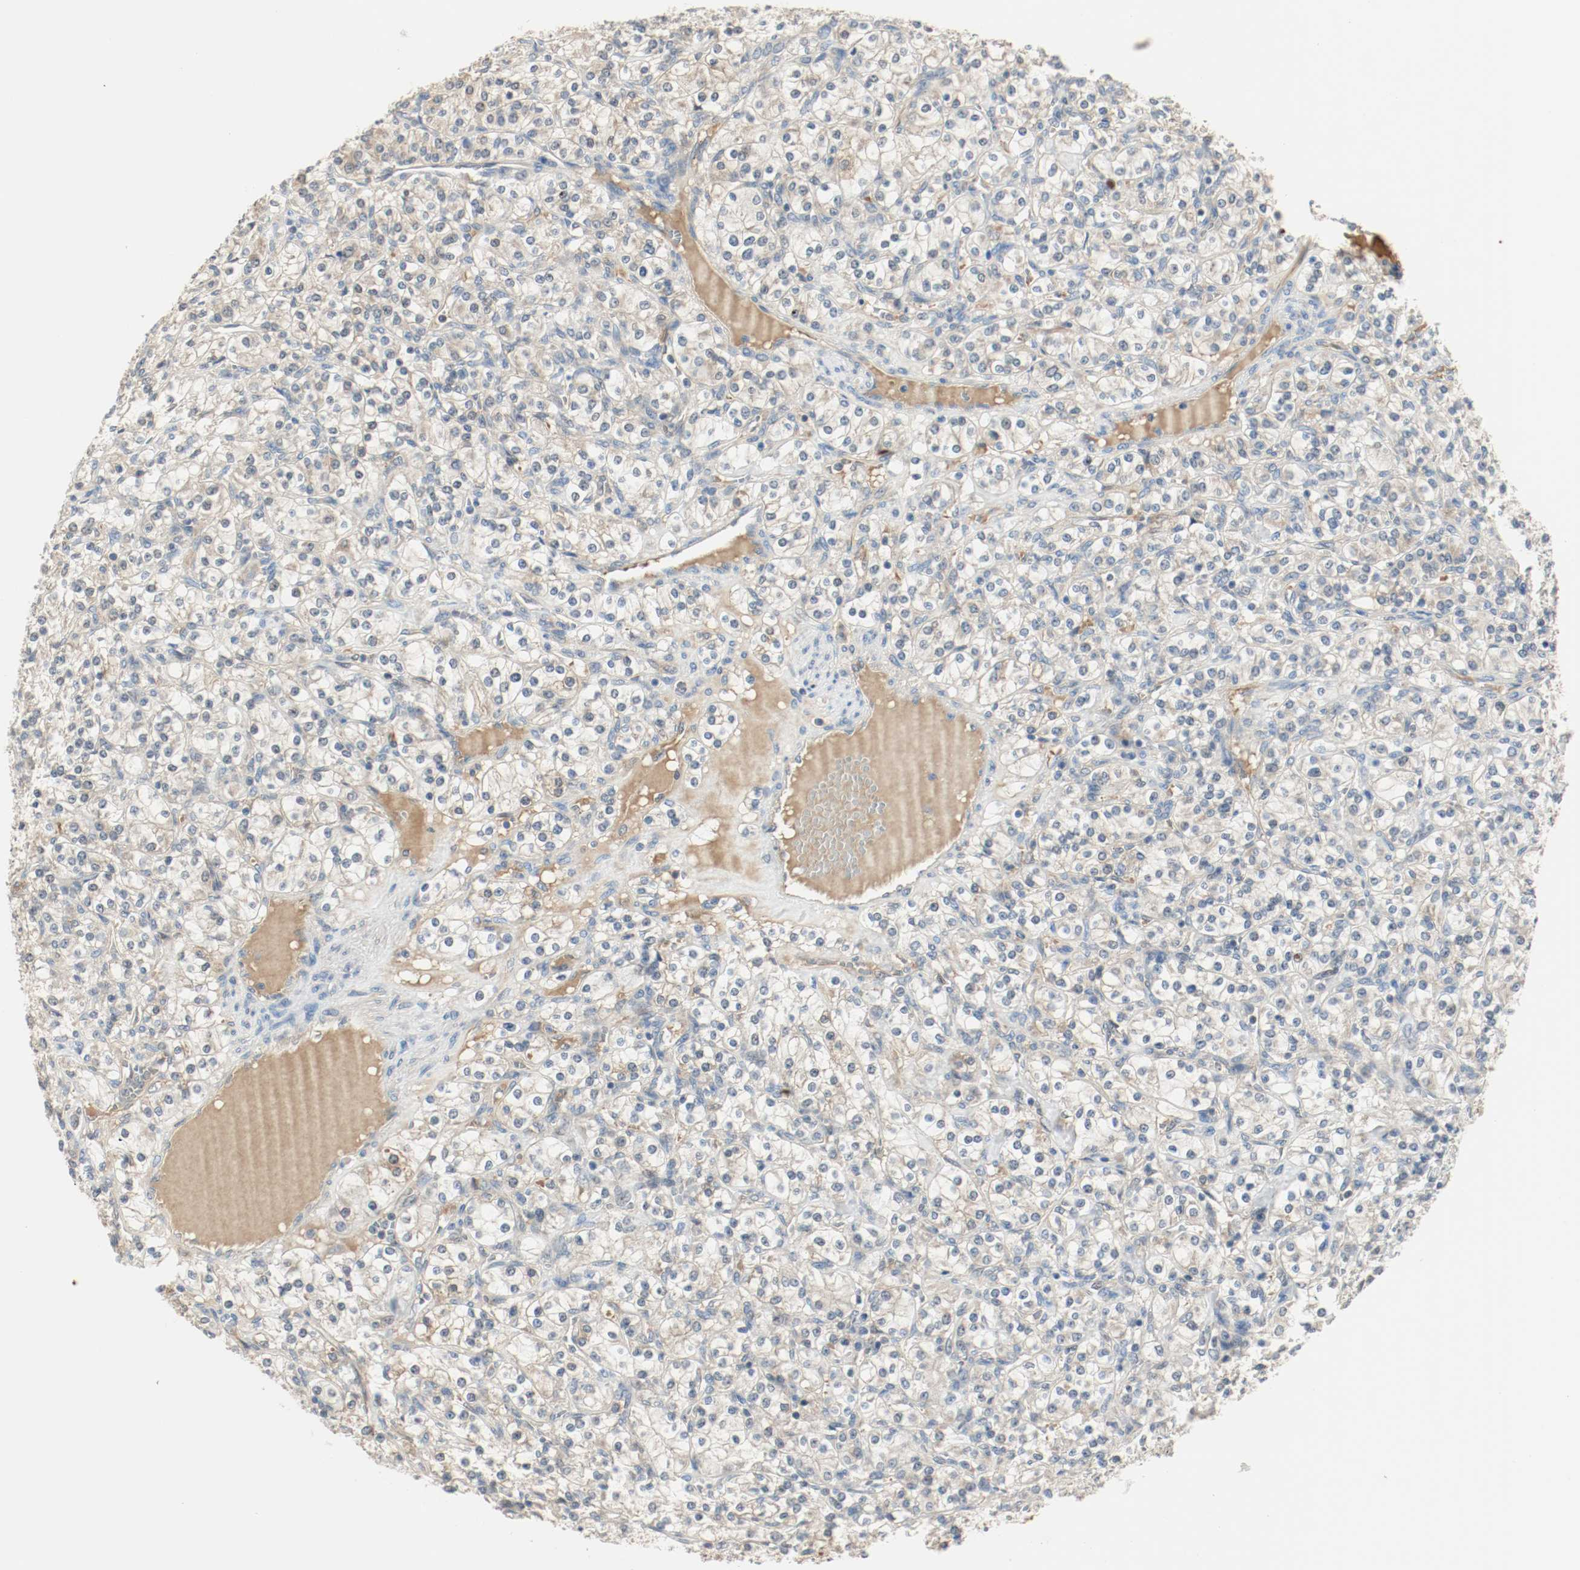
{"staining": {"intensity": "weak", "quantity": "<25%", "location": "cytoplasmic/membranous"}, "tissue": "renal cancer", "cell_type": "Tumor cells", "image_type": "cancer", "snomed": [{"axis": "morphology", "description": "Adenocarcinoma, NOS"}, {"axis": "topography", "description": "Kidney"}], "caption": "Adenocarcinoma (renal) was stained to show a protein in brown. There is no significant staining in tumor cells.", "gene": "MELTF", "patient": {"sex": "male", "age": 77}}